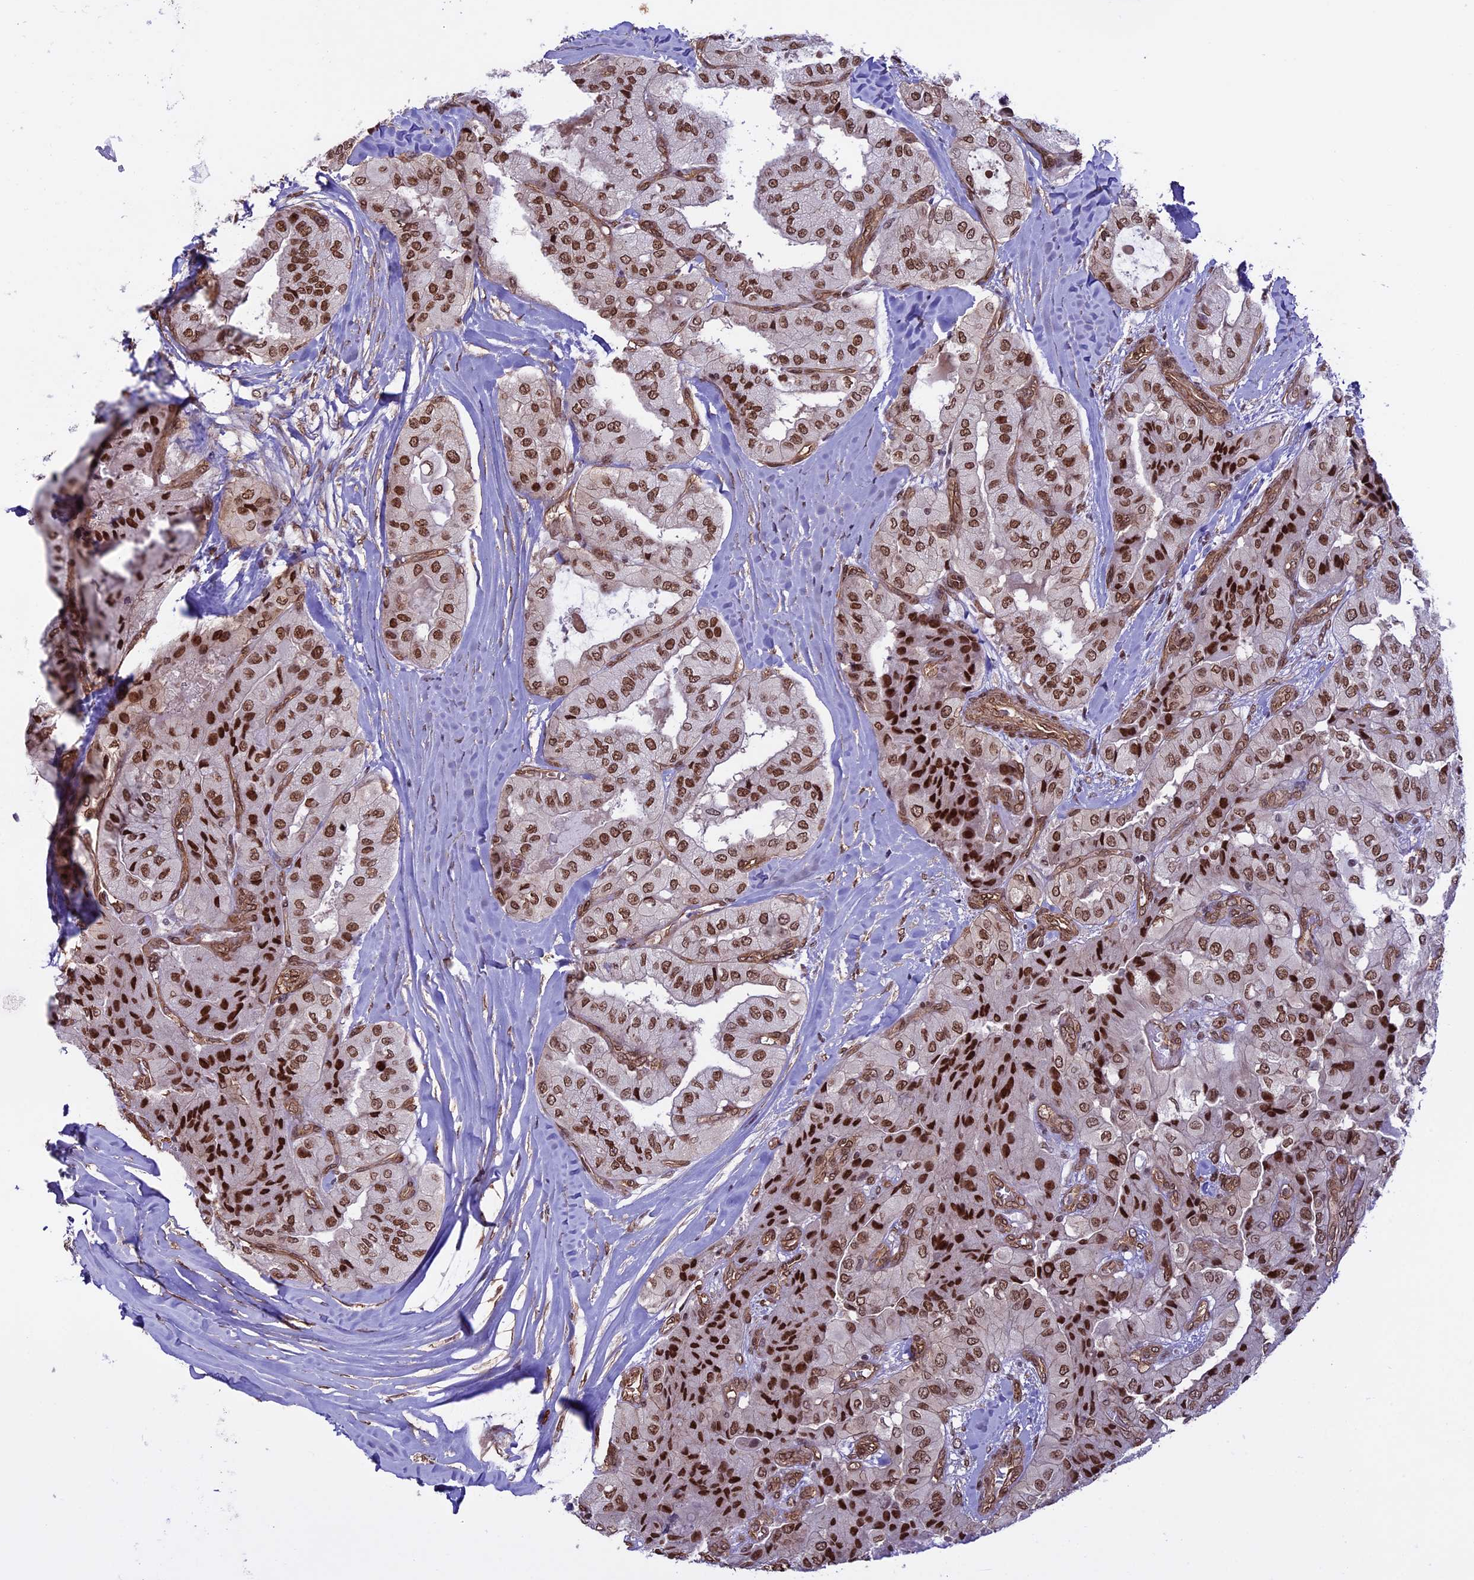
{"staining": {"intensity": "strong", "quantity": ">75%", "location": "nuclear"}, "tissue": "thyroid cancer", "cell_type": "Tumor cells", "image_type": "cancer", "snomed": [{"axis": "morphology", "description": "Papillary adenocarcinoma, NOS"}, {"axis": "topography", "description": "Thyroid gland"}], "caption": "Human thyroid papillary adenocarcinoma stained with a brown dye displays strong nuclear positive positivity in approximately >75% of tumor cells.", "gene": "MPHOSPH8", "patient": {"sex": "female", "age": 59}}